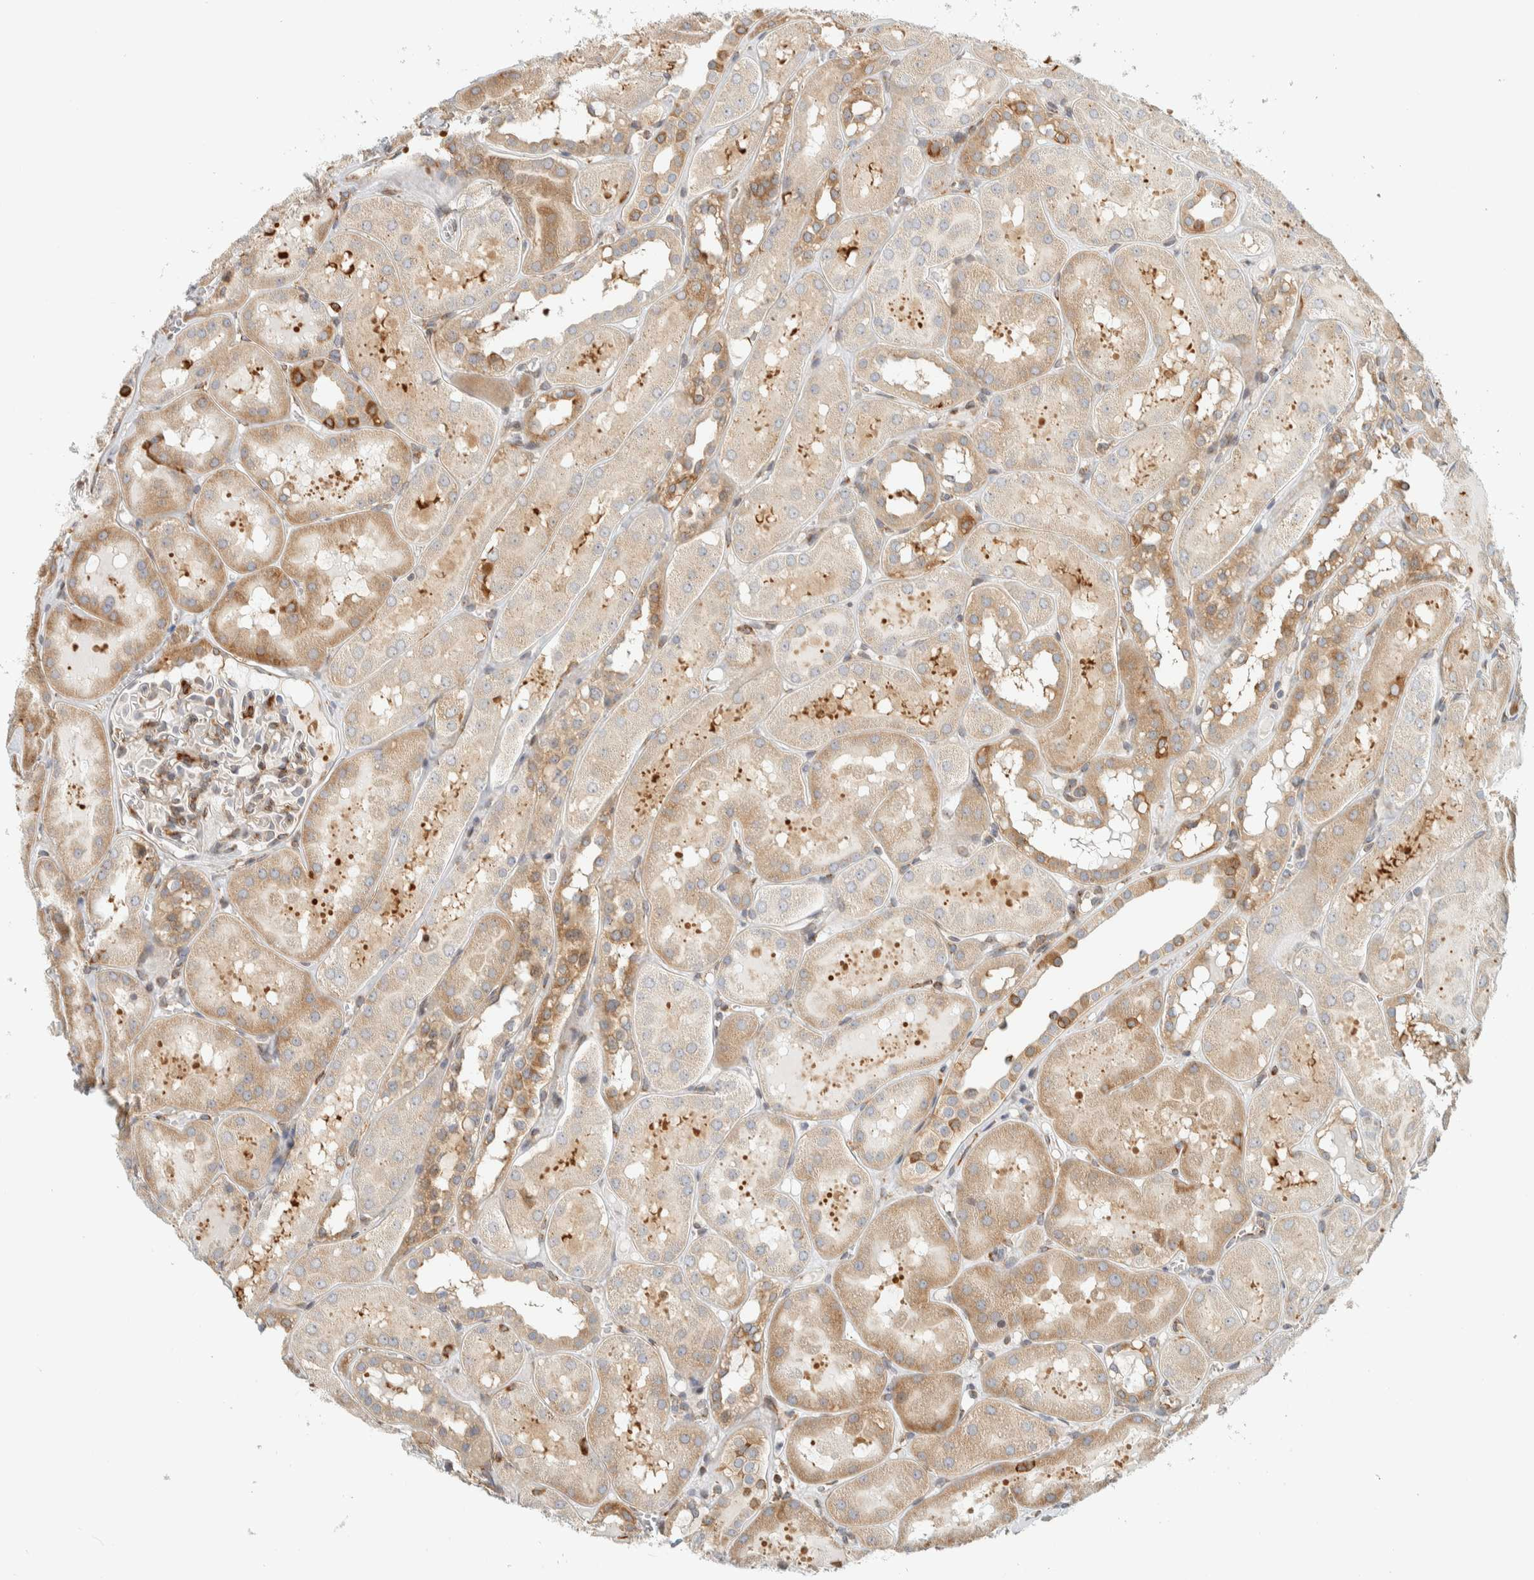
{"staining": {"intensity": "moderate", "quantity": "<25%", "location": "cytoplasmic/membranous"}, "tissue": "kidney", "cell_type": "Cells in glomeruli", "image_type": "normal", "snomed": [{"axis": "morphology", "description": "Normal tissue, NOS"}, {"axis": "topography", "description": "Kidney"}, {"axis": "topography", "description": "Urinary bladder"}], "caption": "Brown immunohistochemical staining in benign kidney reveals moderate cytoplasmic/membranous expression in approximately <25% of cells in glomeruli.", "gene": "LLGL2", "patient": {"sex": "male", "age": 16}}